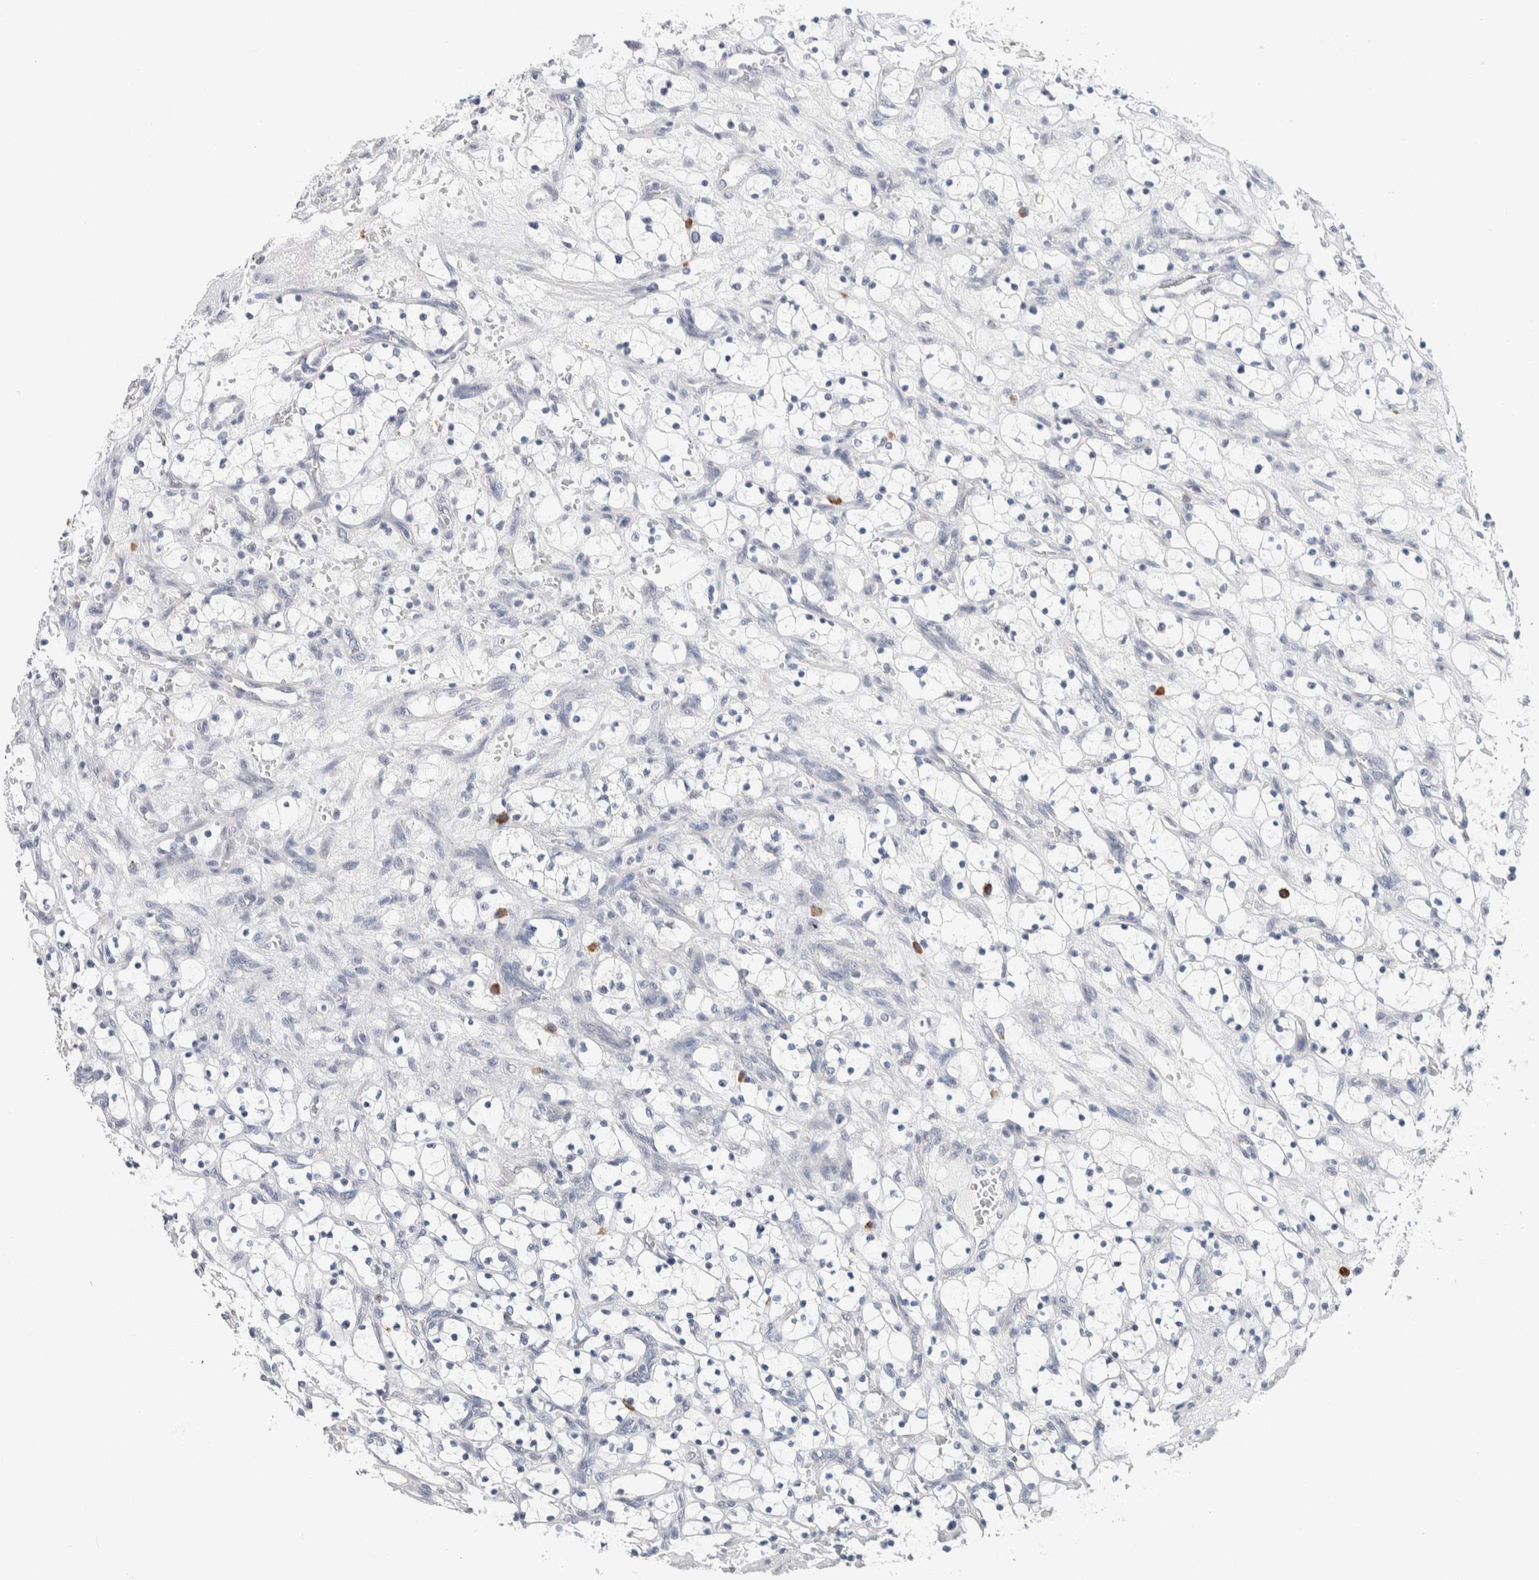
{"staining": {"intensity": "negative", "quantity": "none", "location": "none"}, "tissue": "renal cancer", "cell_type": "Tumor cells", "image_type": "cancer", "snomed": [{"axis": "morphology", "description": "Adenocarcinoma, NOS"}, {"axis": "topography", "description": "Kidney"}], "caption": "An IHC photomicrograph of renal cancer (adenocarcinoma) is shown. There is no staining in tumor cells of renal cancer (adenocarcinoma).", "gene": "SCN2A", "patient": {"sex": "female", "age": 69}}